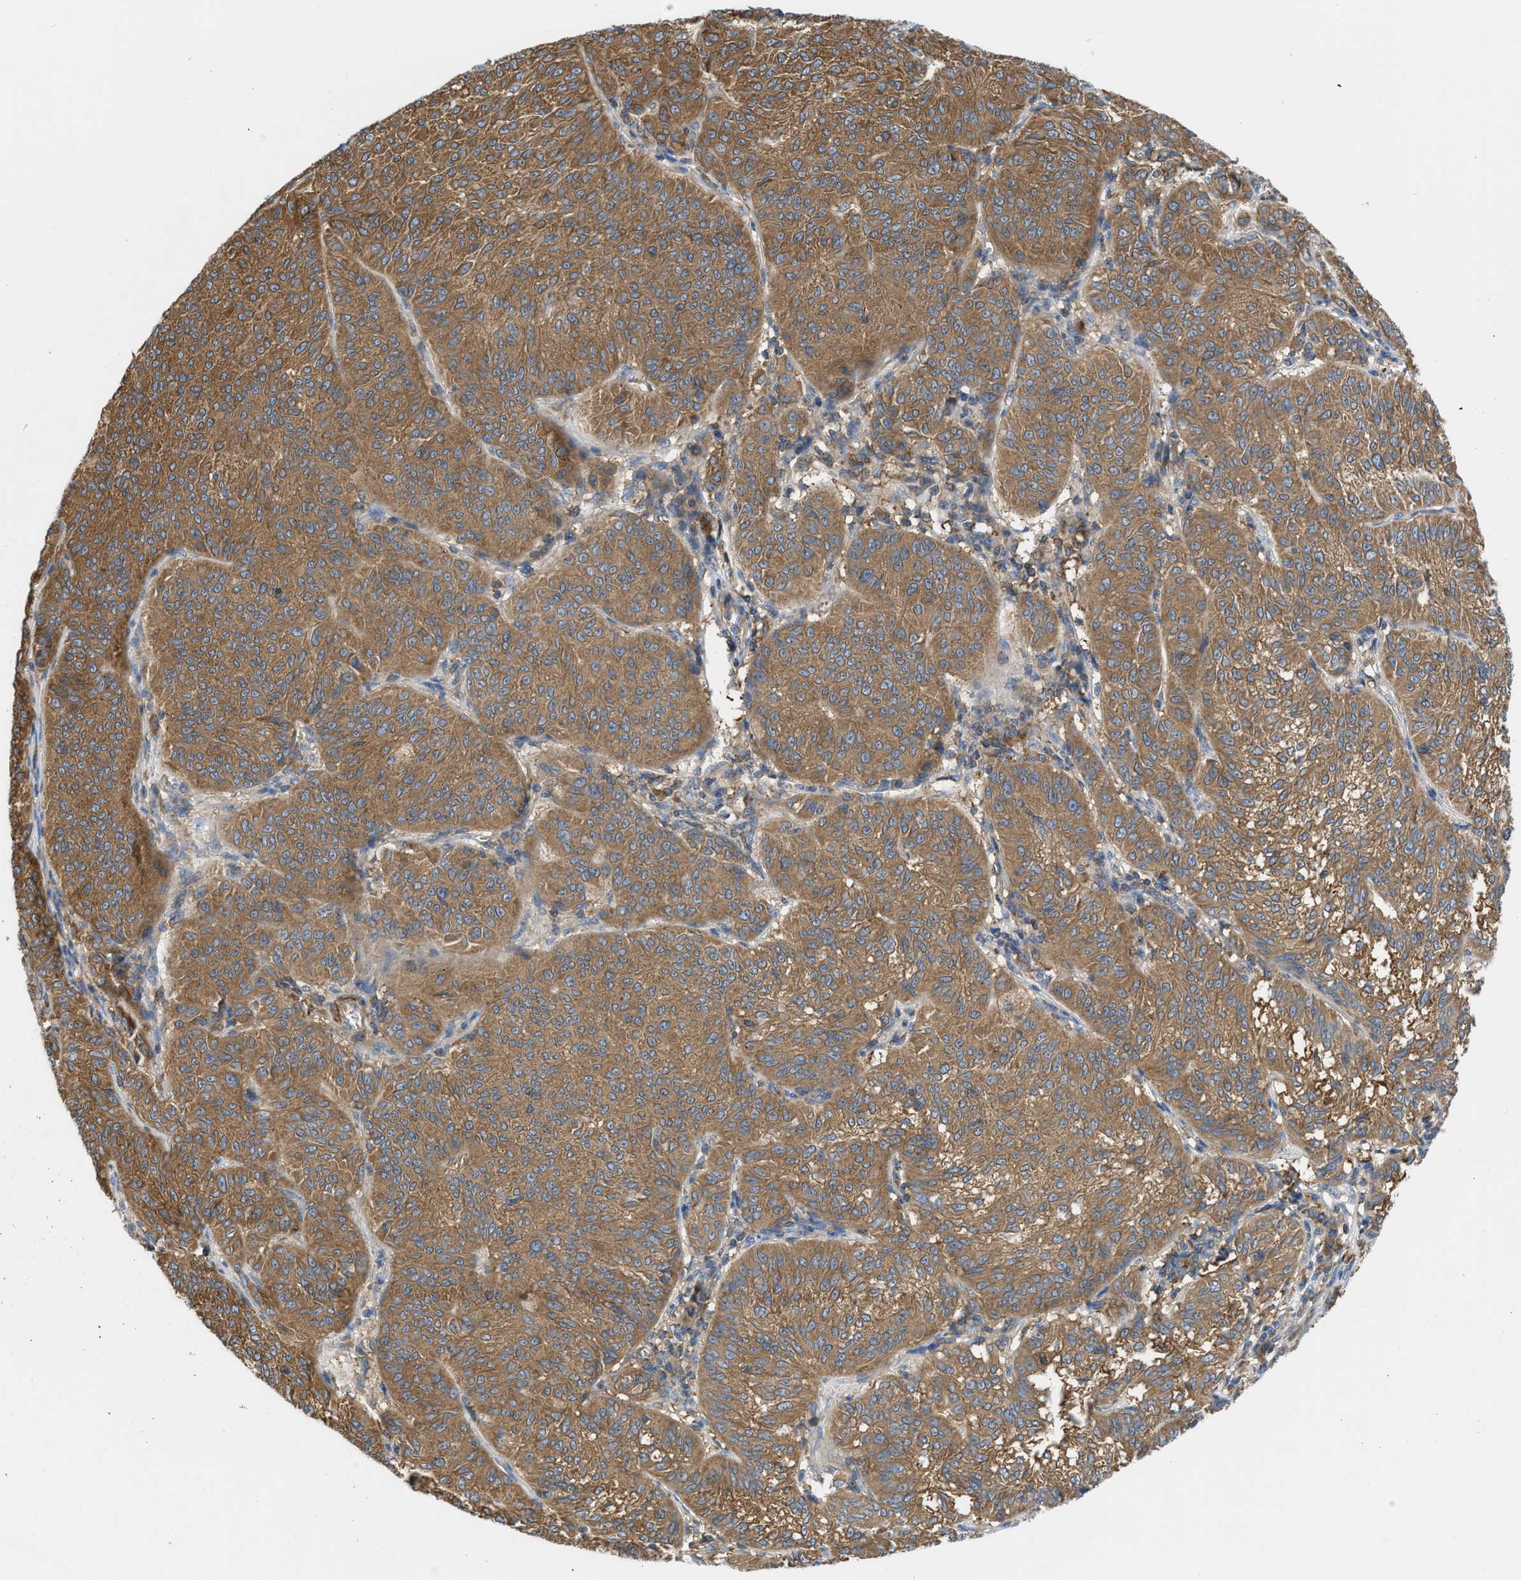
{"staining": {"intensity": "moderate", "quantity": ">75%", "location": "cytoplasmic/membranous"}, "tissue": "melanoma", "cell_type": "Tumor cells", "image_type": "cancer", "snomed": [{"axis": "morphology", "description": "Malignant melanoma, NOS"}, {"axis": "topography", "description": "Skin"}], "caption": "Immunohistochemical staining of human malignant melanoma demonstrates medium levels of moderate cytoplasmic/membranous staining in approximately >75% of tumor cells. Nuclei are stained in blue.", "gene": "CHKB", "patient": {"sex": "female", "age": 72}}